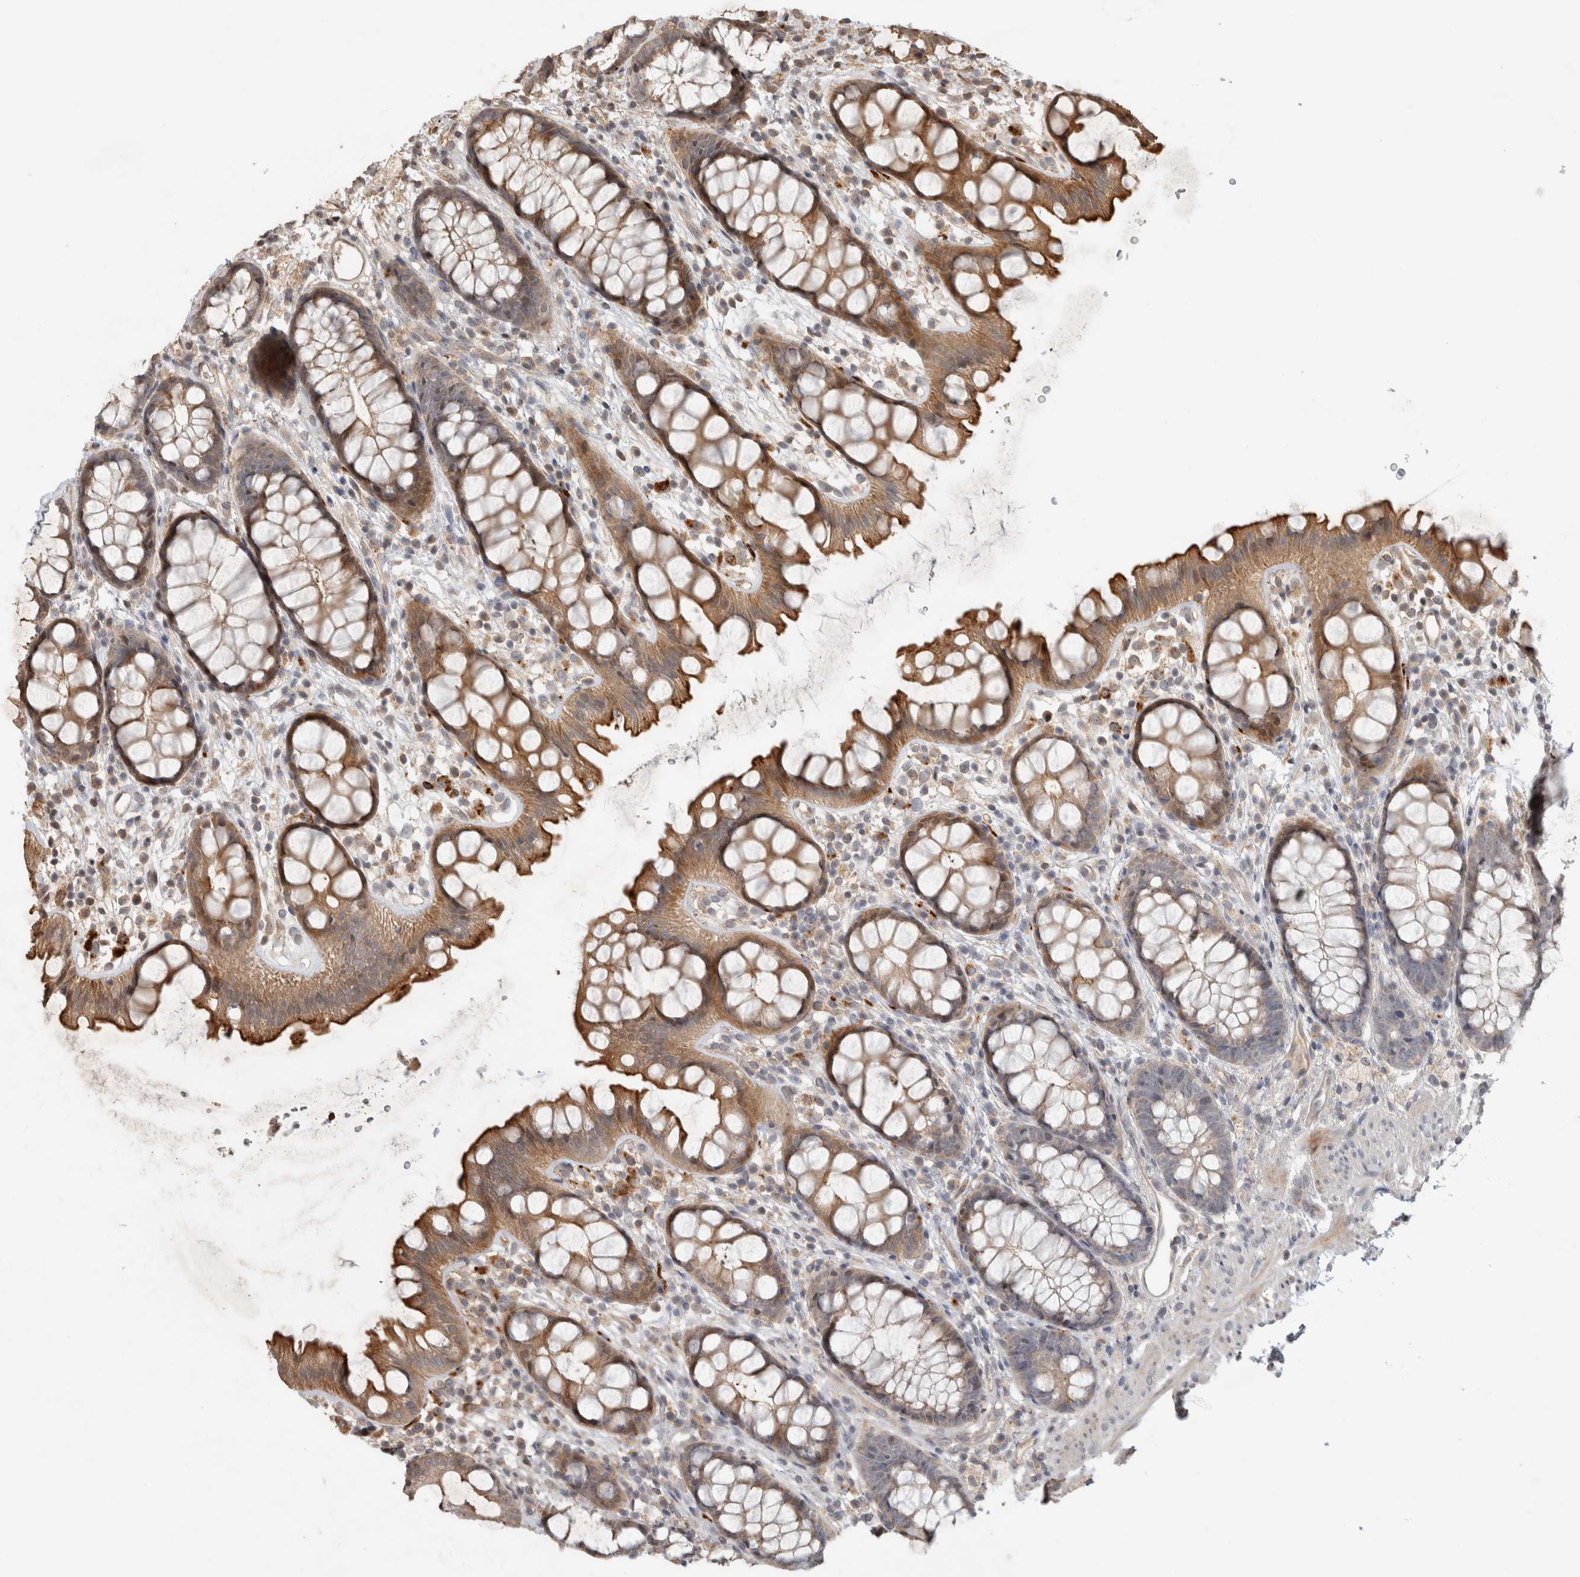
{"staining": {"intensity": "moderate", "quantity": ">75%", "location": "cytoplasmic/membranous"}, "tissue": "rectum", "cell_type": "Glandular cells", "image_type": "normal", "snomed": [{"axis": "morphology", "description": "Normal tissue, NOS"}, {"axis": "topography", "description": "Rectum"}], "caption": "Glandular cells display medium levels of moderate cytoplasmic/membranous expression in approximately >75% of cells in normal human rectum. (IHC, brightfield microscopy, high magnification).", "gene": "PITPNC1", "patient": {"sex": "female", "age": 65}}